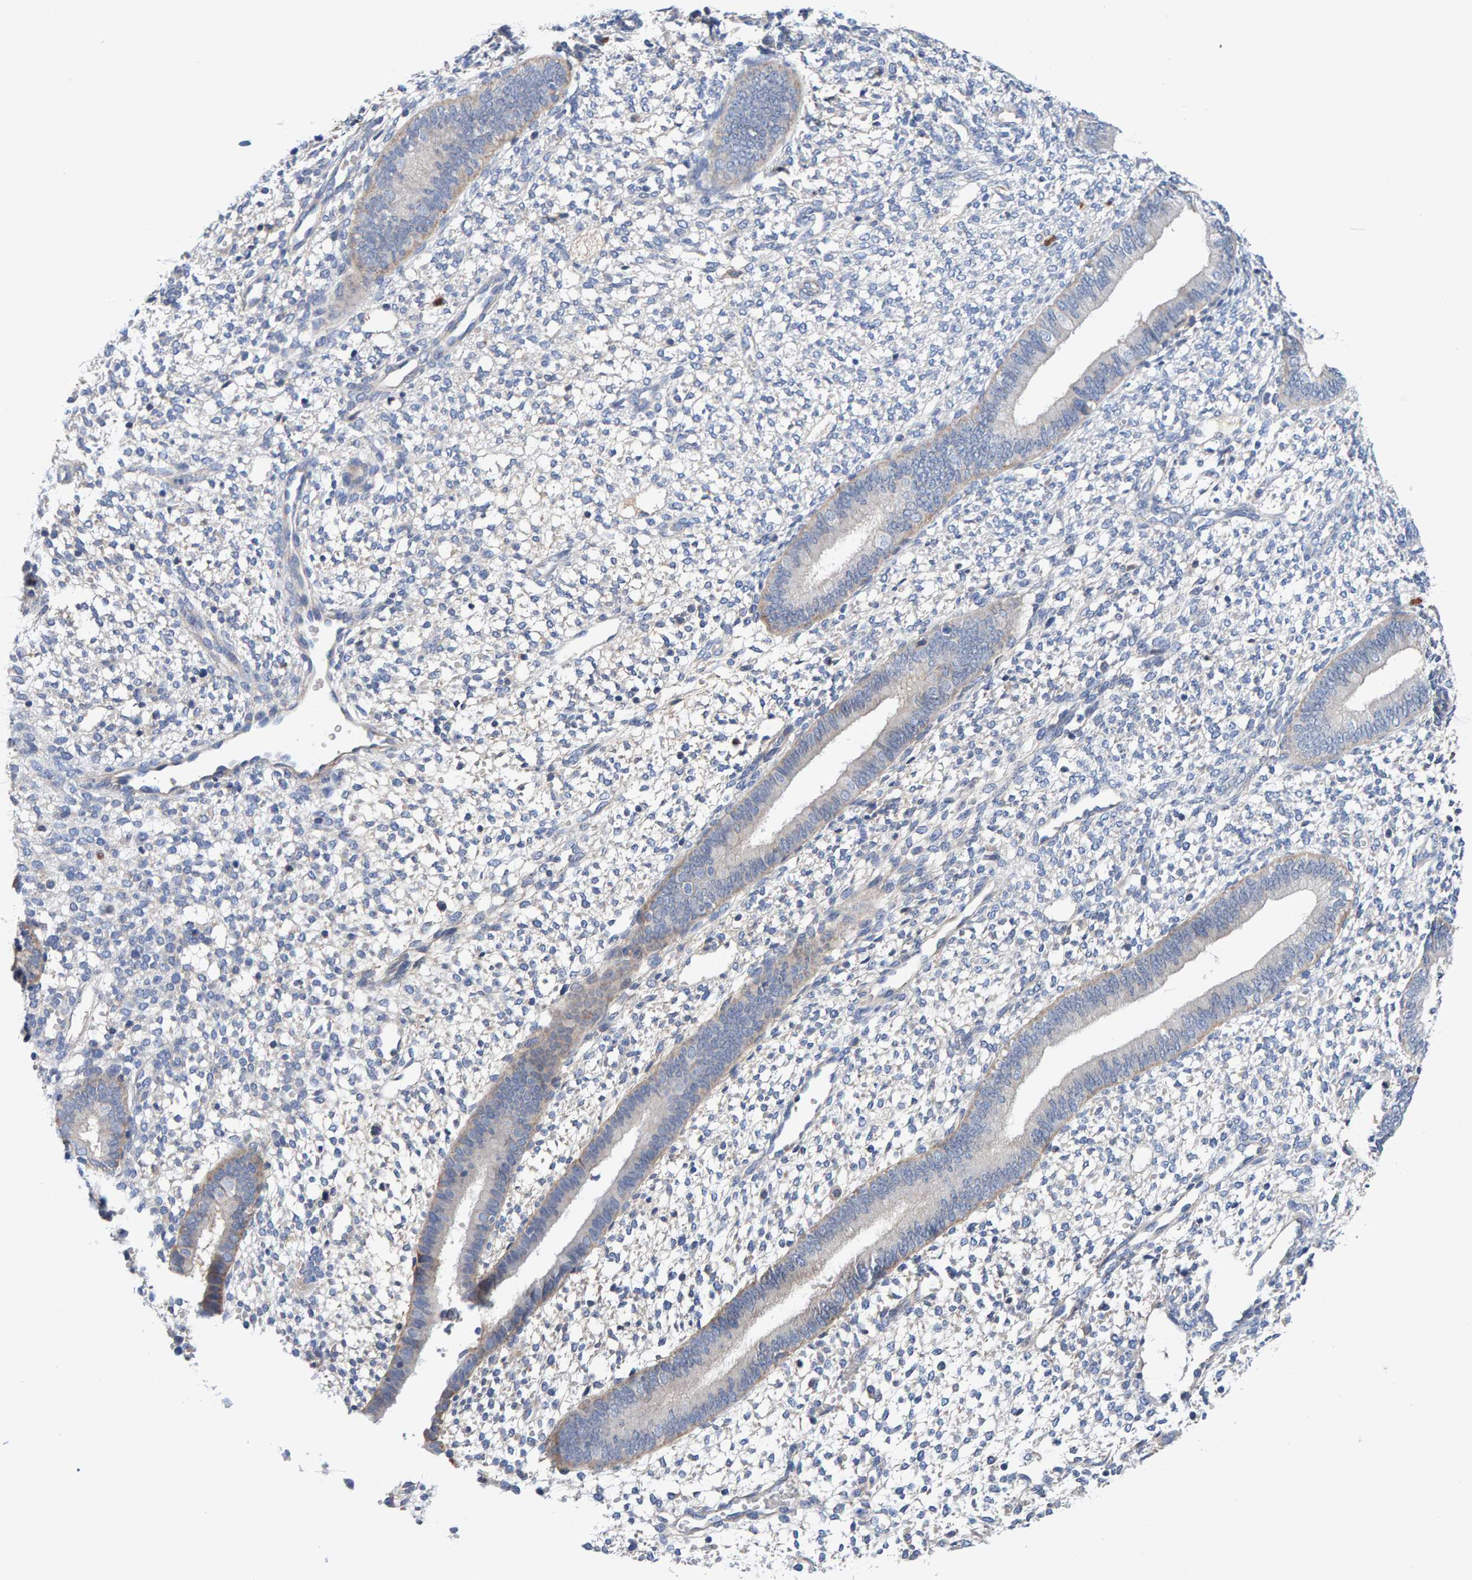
{"staining": {"intensity": "negative", "quantity": "none", "location": "none"}, "tissue": "endometrium", "cell_type": "Cells in endometrial stroma", "image_type": "normal", "snomed": [{"axis": "morphology", "description": "Normal tissue, NOS"}, {"axis": "topography", "description": "Endometrium"}], "caption": "The immunohistochemistry (IHC) histopathology image has no significant expression in cells in endometrial stroma of endometrium. (IHC, brightfield microscopy, high magnification).", "gene": "EFR3A", "patient": {"sex": "female", "age": 46}}